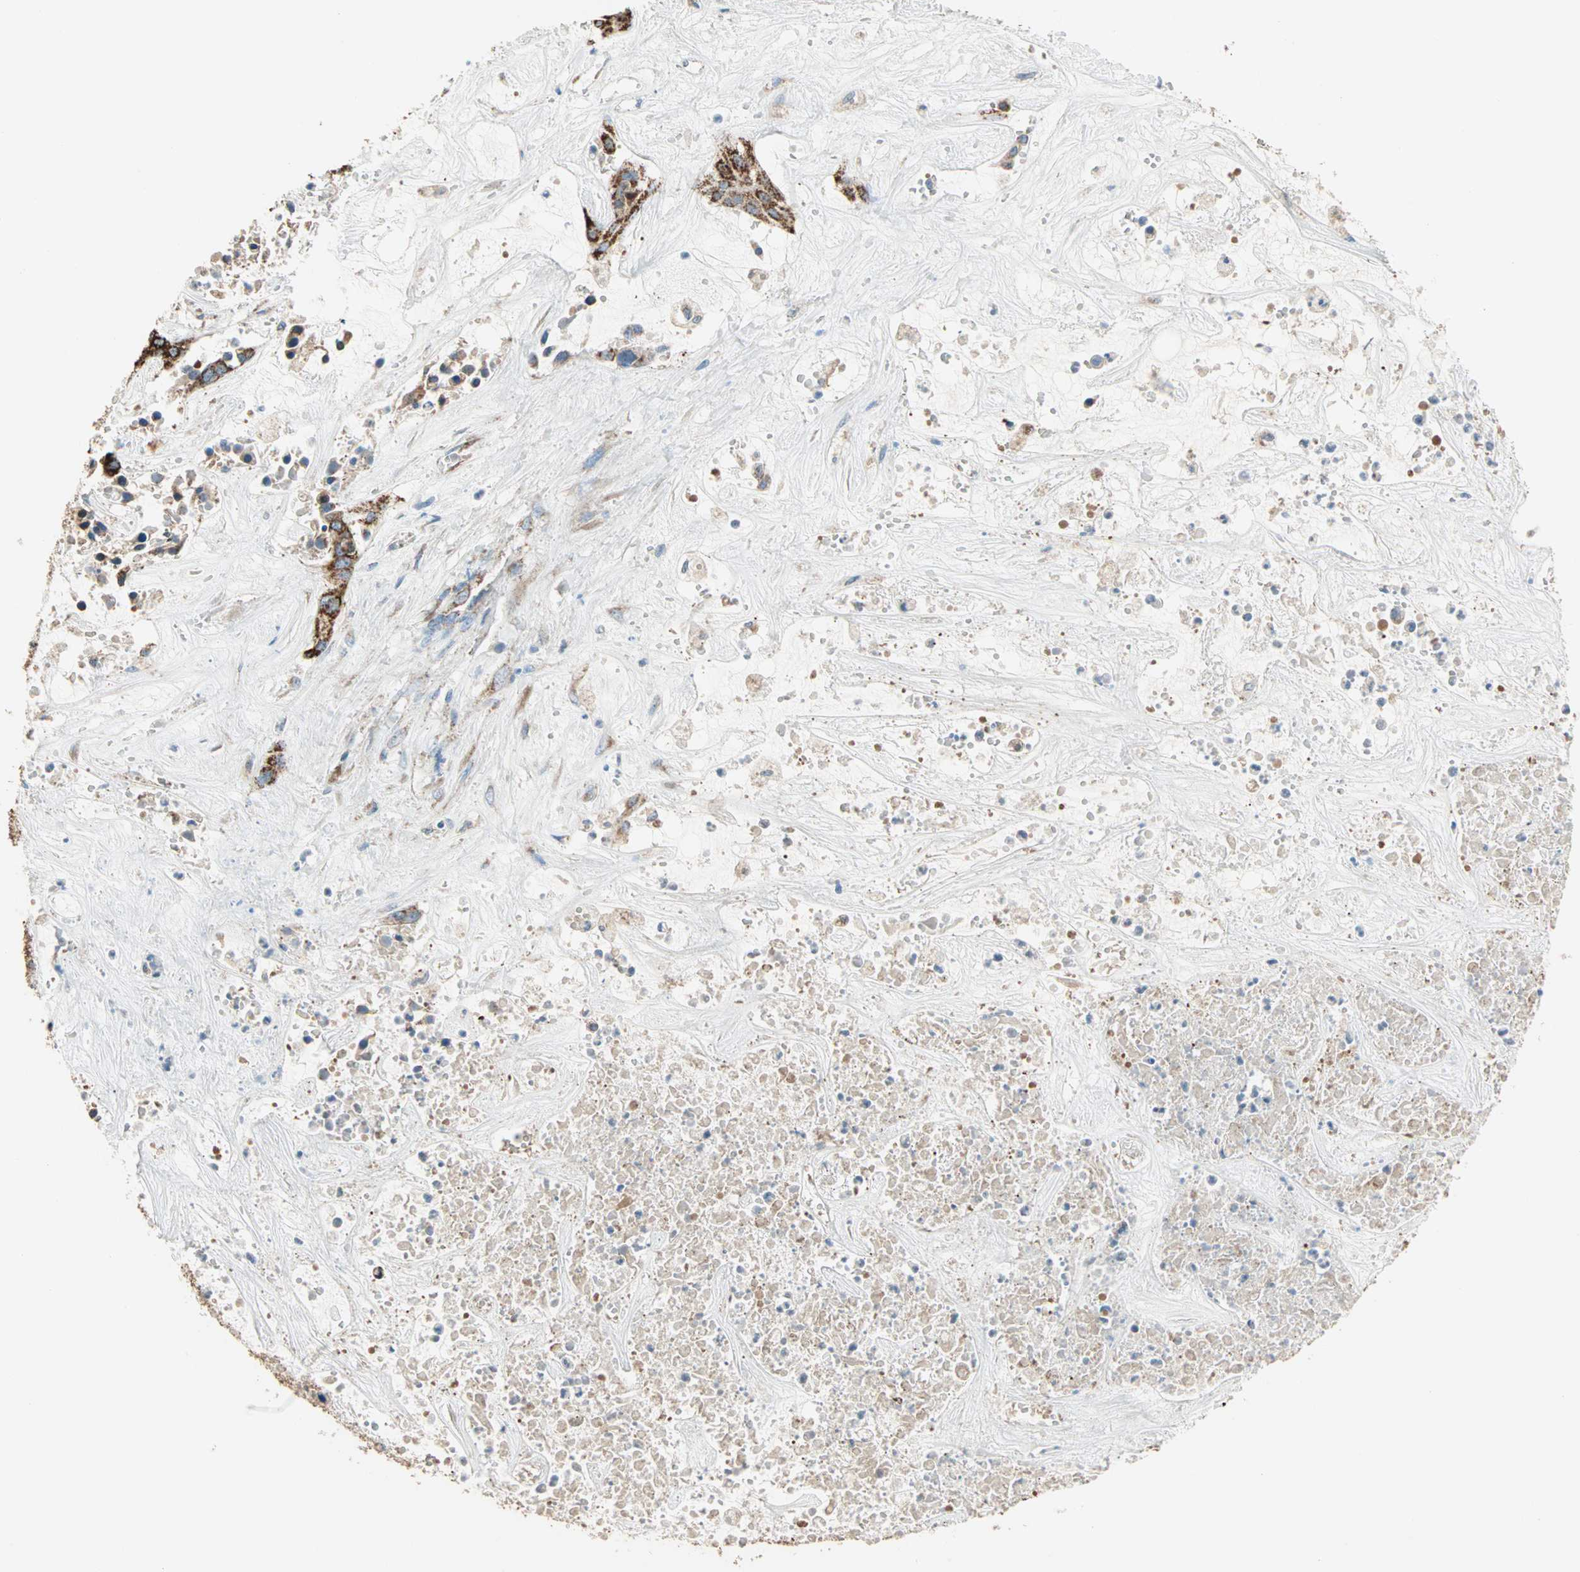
{"staining": {"intensity": "strong", "quantity": ">75%", "location": "cytoplasmic/membranous"}, "tissue": "liver cancer", "cell_type": "Tumor cells", "image_type": "cancer", "snomed": [{"axis": "morphology", "description": "Cholangiocarcinoma"}, {"axis": "topography", "description": "Liver"}], "caption": "Liver cancer (cholangiocarcinoma) stained with a brown dye shows strong cytoplasmic/membranous positive staining in about >75% of tumor cells.", "gene": "TST", "patient": {"sex": "female", "age": 65}}